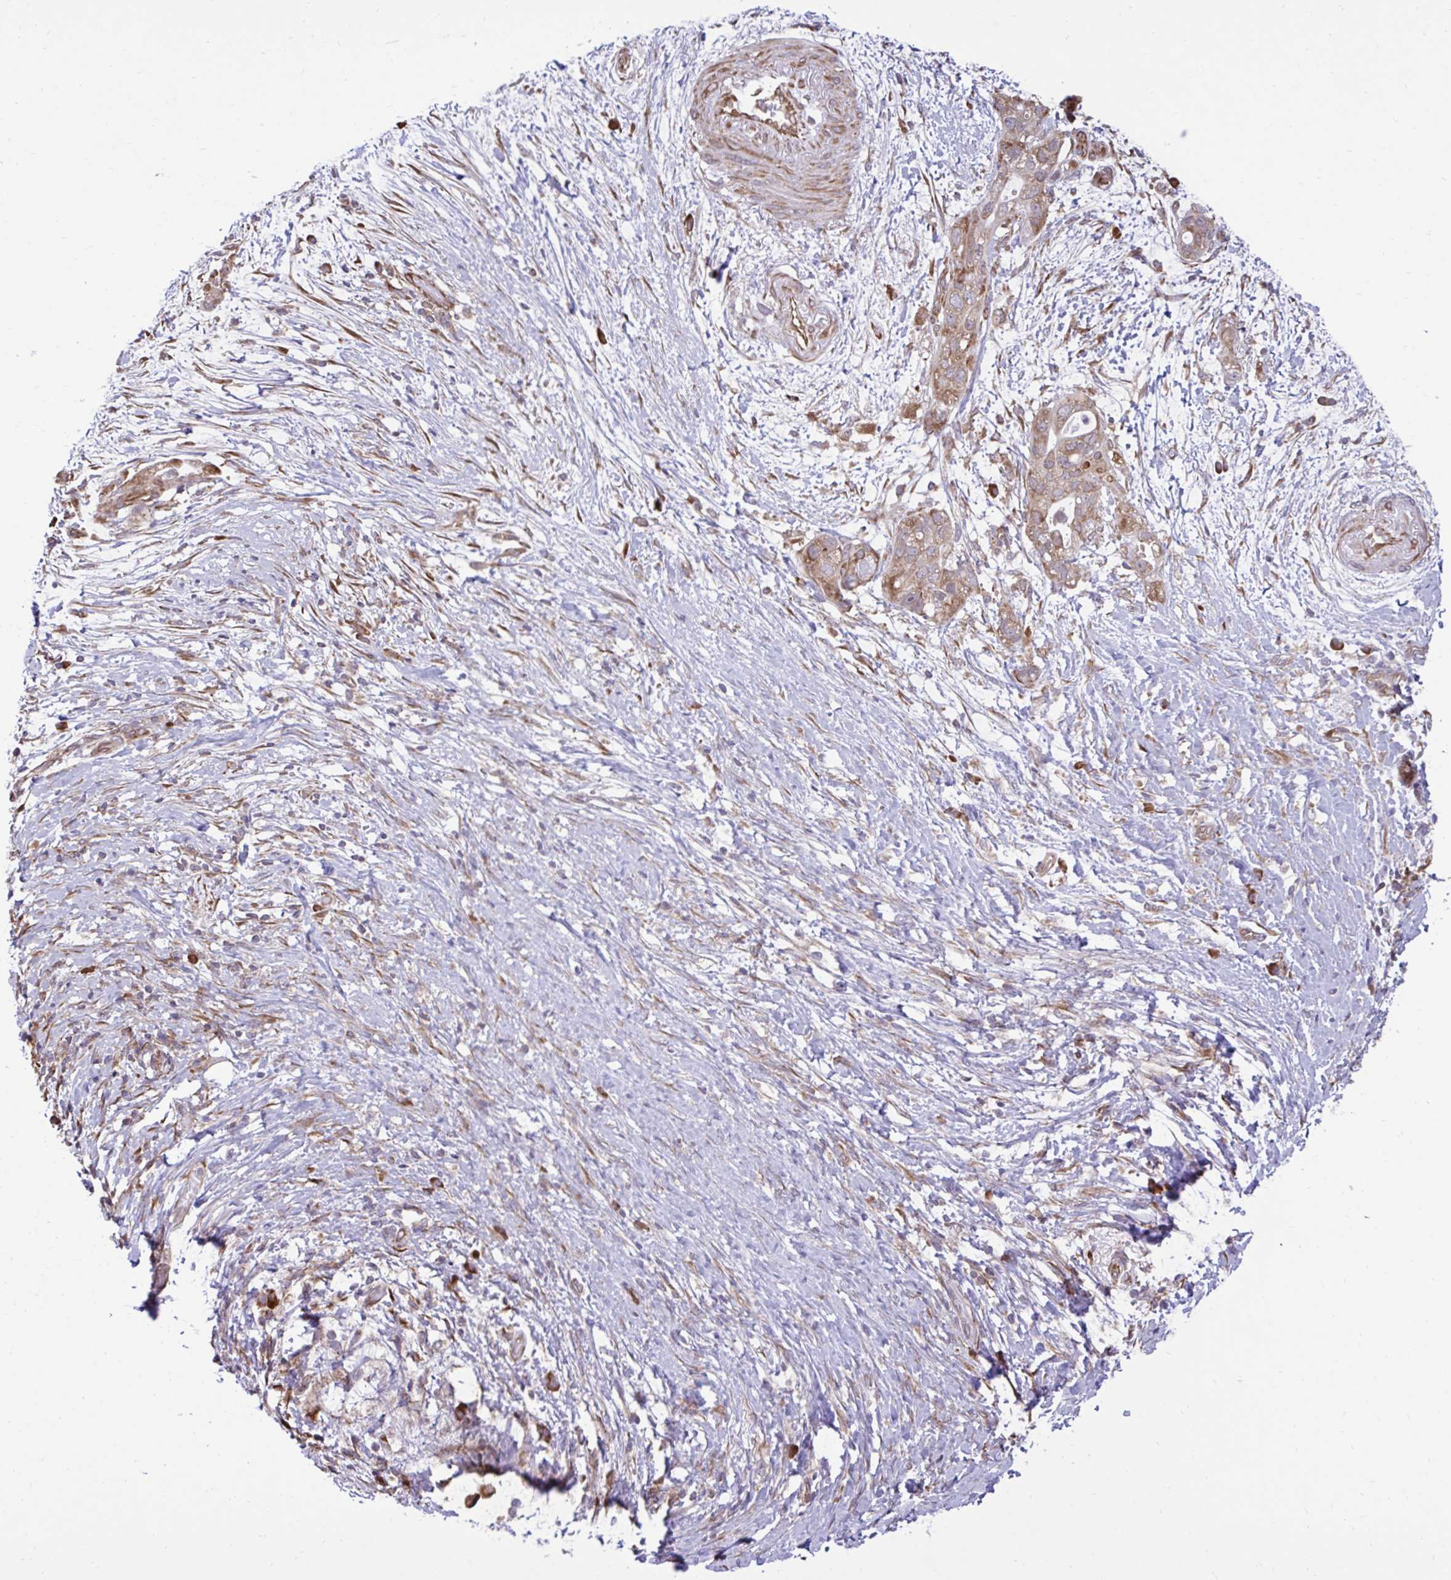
{"staining": {"intensity": "moderate", "quantity": ">75%", "location": "cytoplasmic/membranous"}, "tissue": "pancreatic cancer", "cell_type": "Tumor cells", "image_type": "cancer", "snomed": [{"axis": "morphology", "description": "Adenocarcinoma, NOS"}, {"axis": "topography", "description": "Pancreas"}], "caption": "This is a photomicrograph of immunohistochemistry (IHC) staining of adenocarcinoma (pancreatic), which shows moderate expression in the cytoplasmic/membranous of tumor cells.", "gene": "RPS15", "patient": {"sex": "female", "age": 72}}